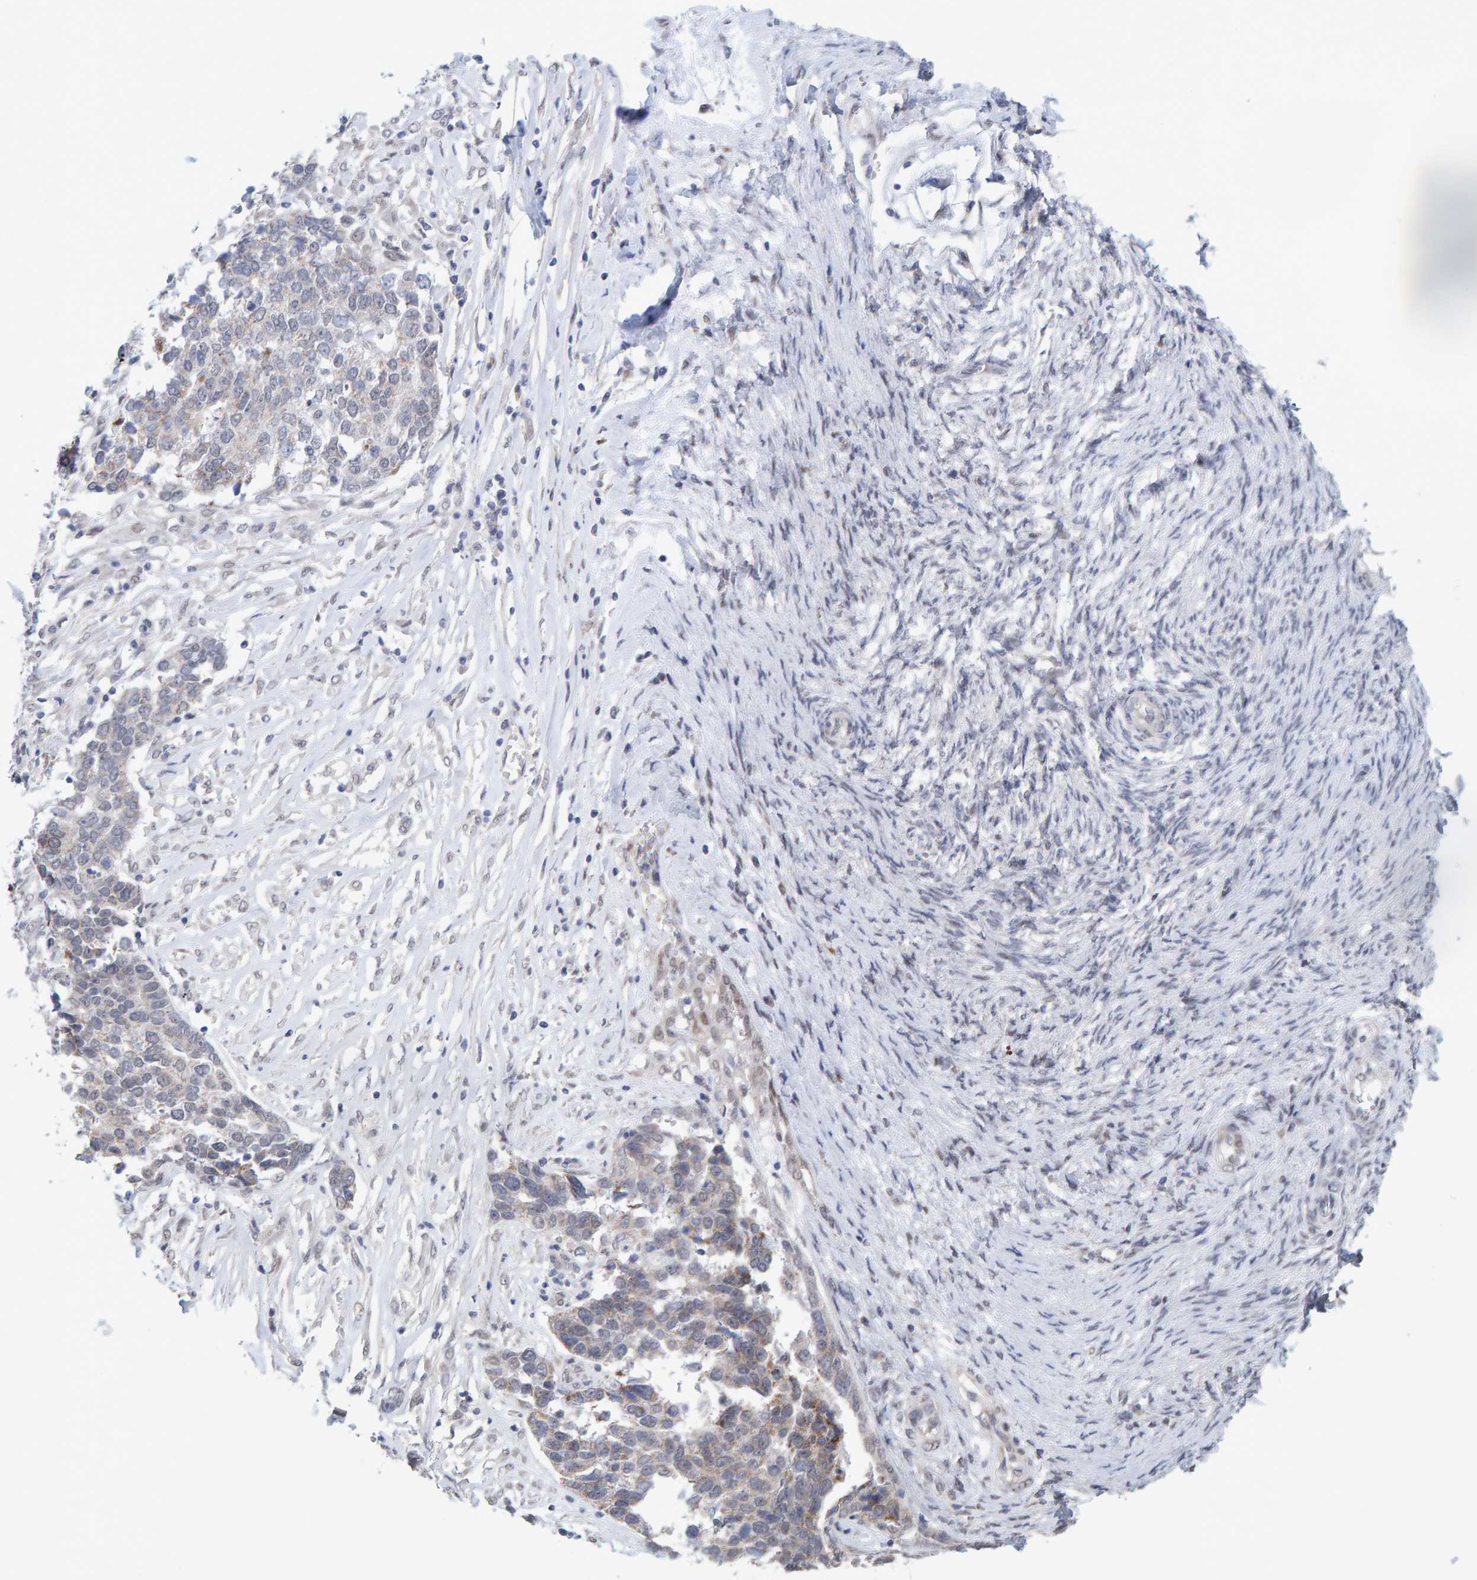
{"staining": {"intensity": "weak", "quantity": "<25%", "location": "cytoplasmic/membranous"}, "tissue": "ovarian cancer", "cell_type": "Tumor cells", "image_type": "cancer", "snomed": [{"axis": "morphology", "description": "Cystadenocarcinoma, serous, NOS"}, {"axis": "topography", "description": "Ovary"}], "caption": "Serous cystadenocarcinoma (ovarian) stained for a protein using IHC reveals no expression tumor cells.", "gene": "USP43", "patient": {"sex": "female", "age": 44}}